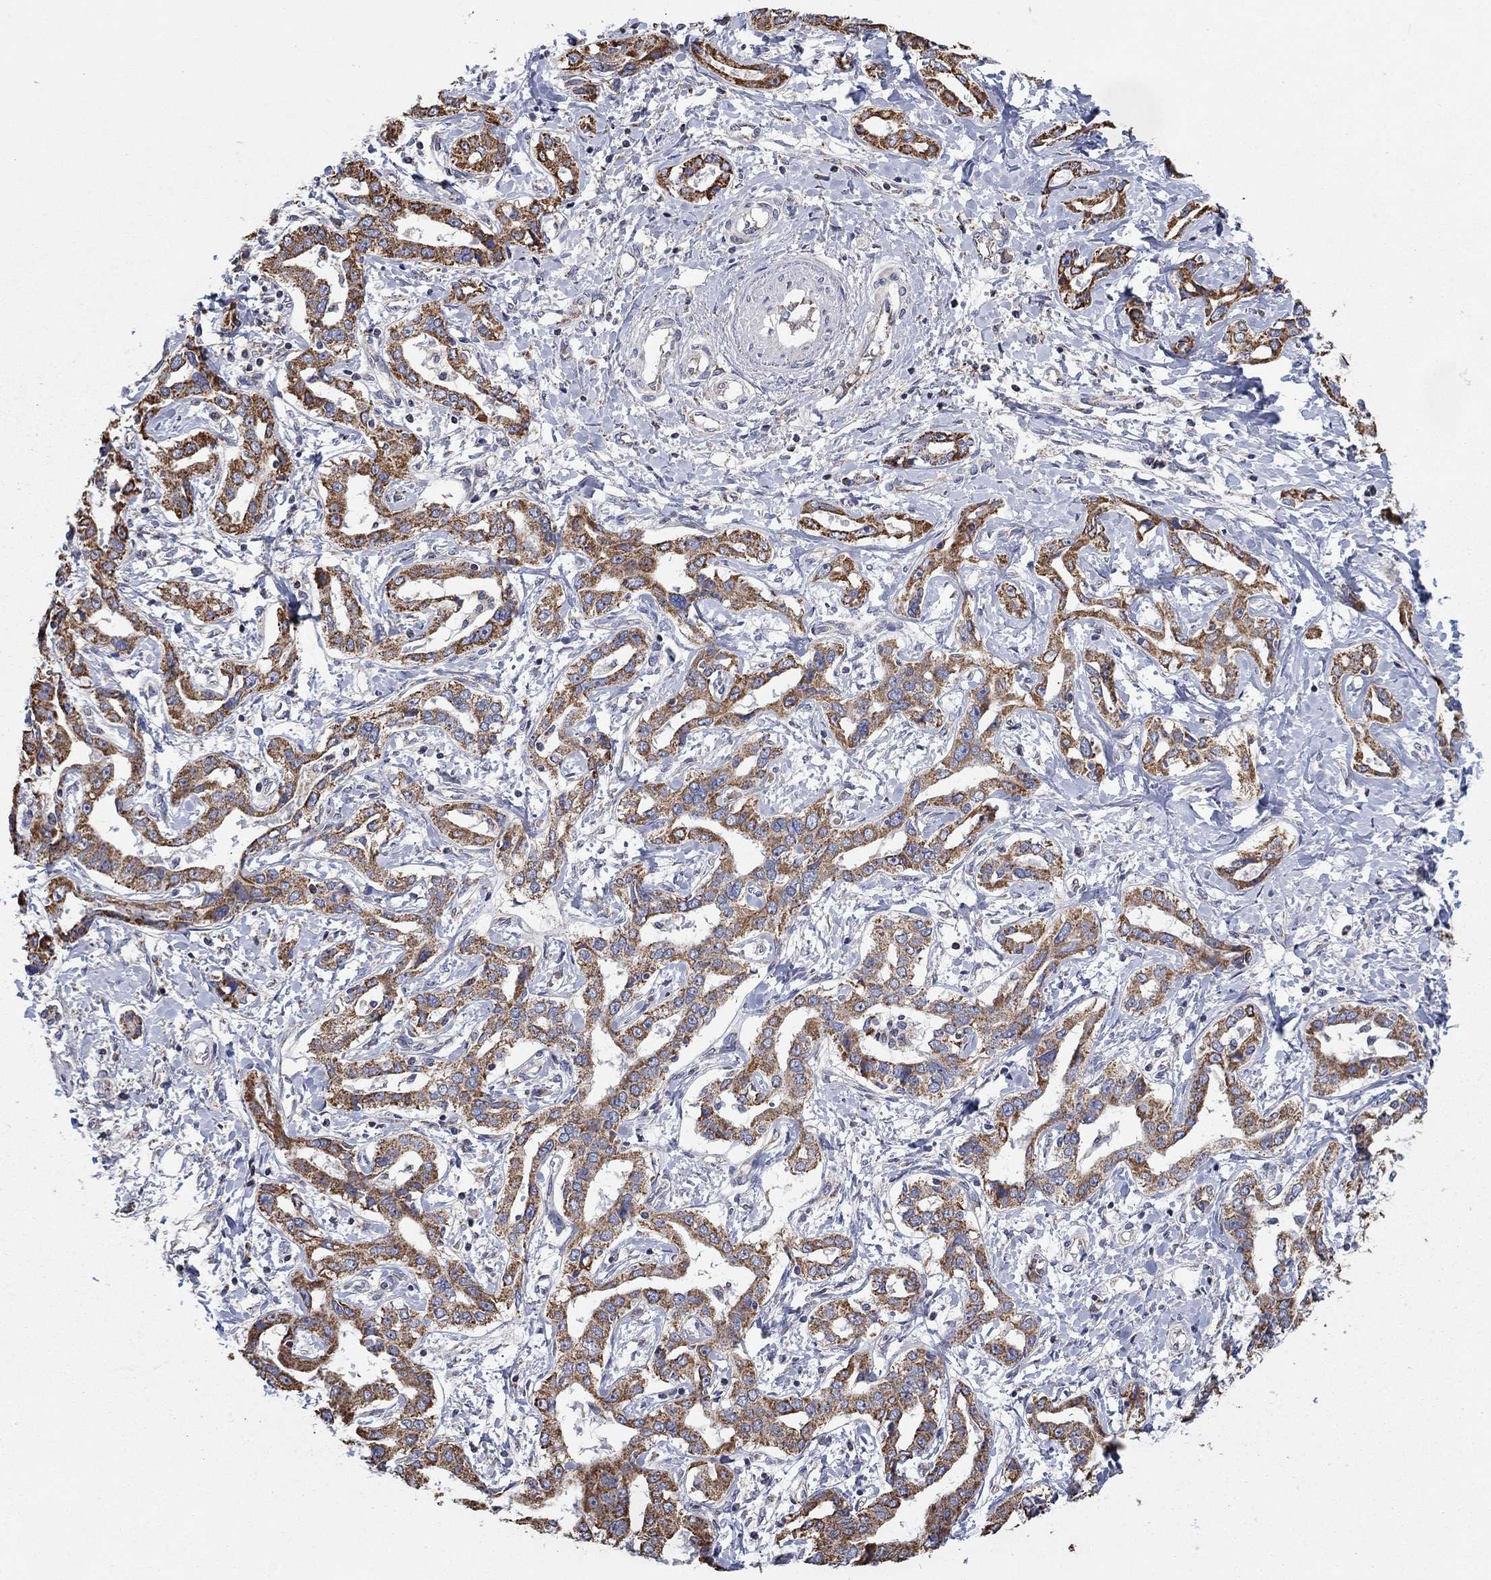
{"staining": {"intensity": "strong", "quantity": ">75%", "location": "cytoplasmic/membranous"}, "tissue": "liver cancer", "cell_type": "Tumor cells", "image_type": "cancer", "snomed": [{"axis": "morphology", "description": "Cholangiocarcinoma"}, {"axis": "topography", "description": "Liver"}], "caption": "A brown stain labels strong cytoplasmic/membranous positivity of a protein in liver cancer (cholangiocarcinoma) tumor cells. (IHC, brightfield microscopy, high magnification).", "gene": "HPS5", "patient": {"sex": "male", "age": 59}}